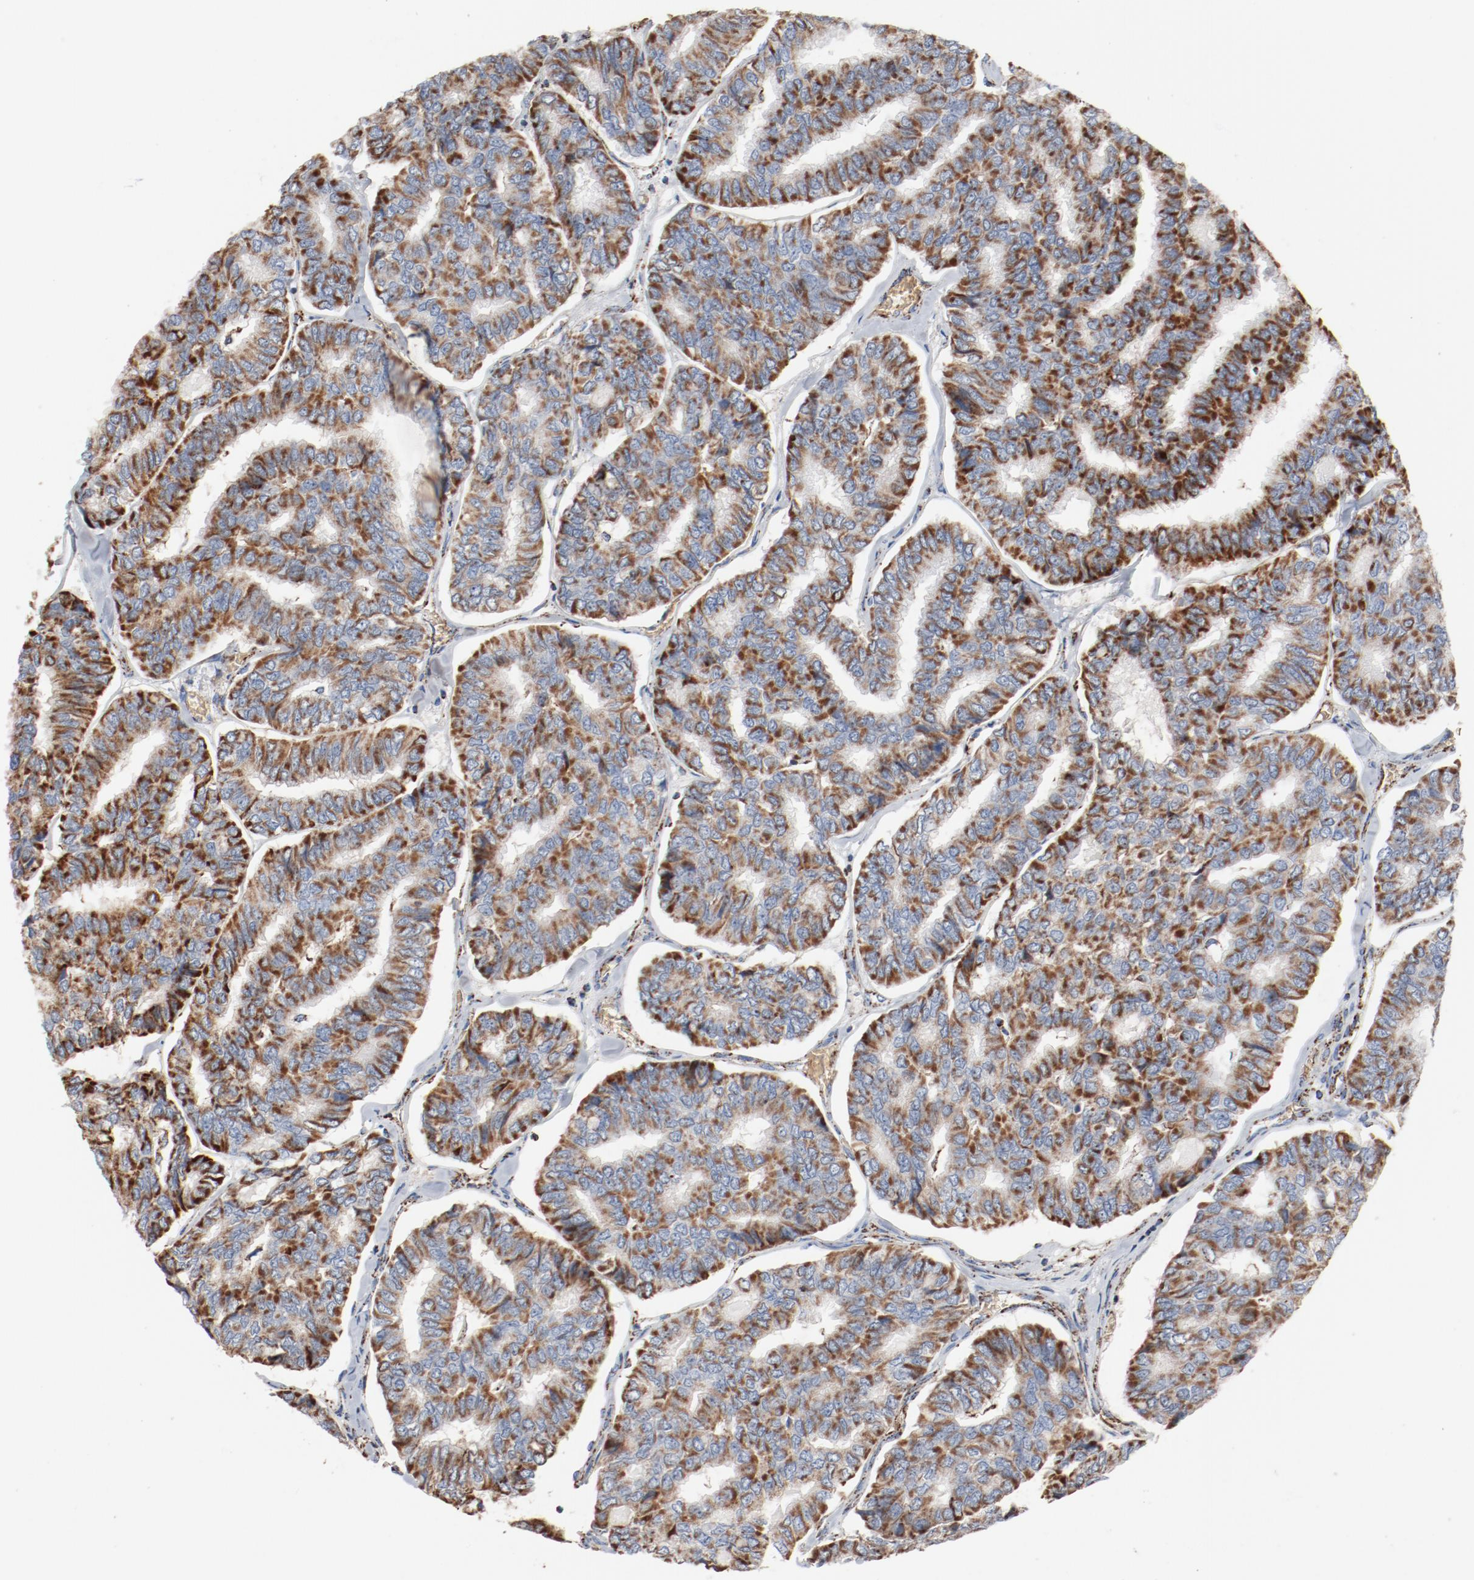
{"staining": {"intensity": "moderate", "quantity": ">75%", "location": "cytoplasmic/membranous"}, "tissue": "thyroid cancer", "cell_type": "Tumor cells", "image_type": "cancer", "snomed": [{"axis": "morphology", "description": "Papillary adenocarcinoma, NOS"}, {"axis": "topography", "description": "Thyroid gland"}], "caption": "About >75% of tumor cells in thyroid papillary adenocarcinoma exhibit moderate cytoplasmic/membranous protein expression as visualized by brown immunohistochemical staining.", "gene": "NDUFB8", "patient": {"sex": "female", "age": 35}}